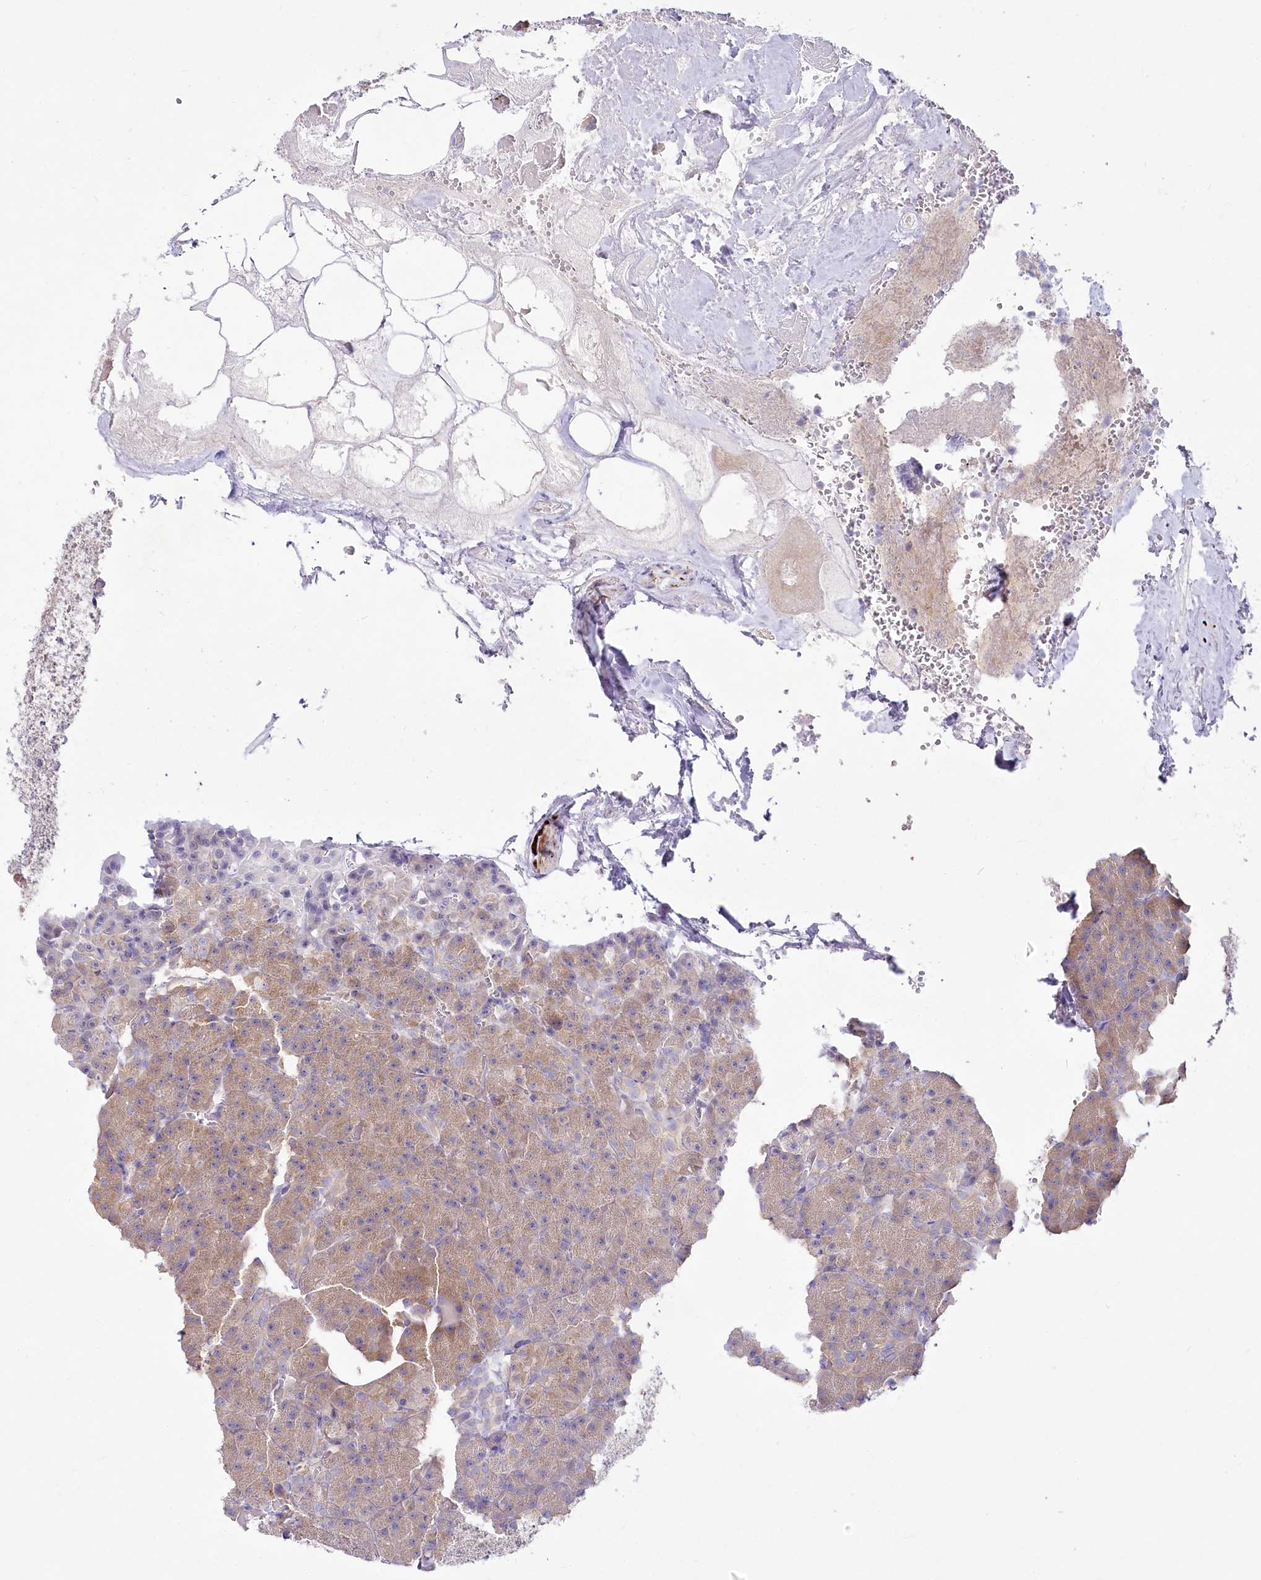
{"staining": {"intensity": "weak", "quantity": "25%-75%", "location": "cytoplasmic/membranous"}, "tissue": "pancreas", "cell_type": "Exocrine glandular cells", "image_type": "normal", "snomed": [{"axis": "morphology", "description": "Normal tissue, NOS"}, {"axis": "morphology", "description": "Carcinoid, malignant, NOS"}, {"axis": "topography", "description": "Pancreas"}], "caption": "Protein expression analysis of unremarkable human pancreas reveals weak cytoplasmic/membranous positivity in about 25%-75% of exocrine glandular cells.", "gene": "EFHC2", "patient": {"sex": "female", "age": 35}}